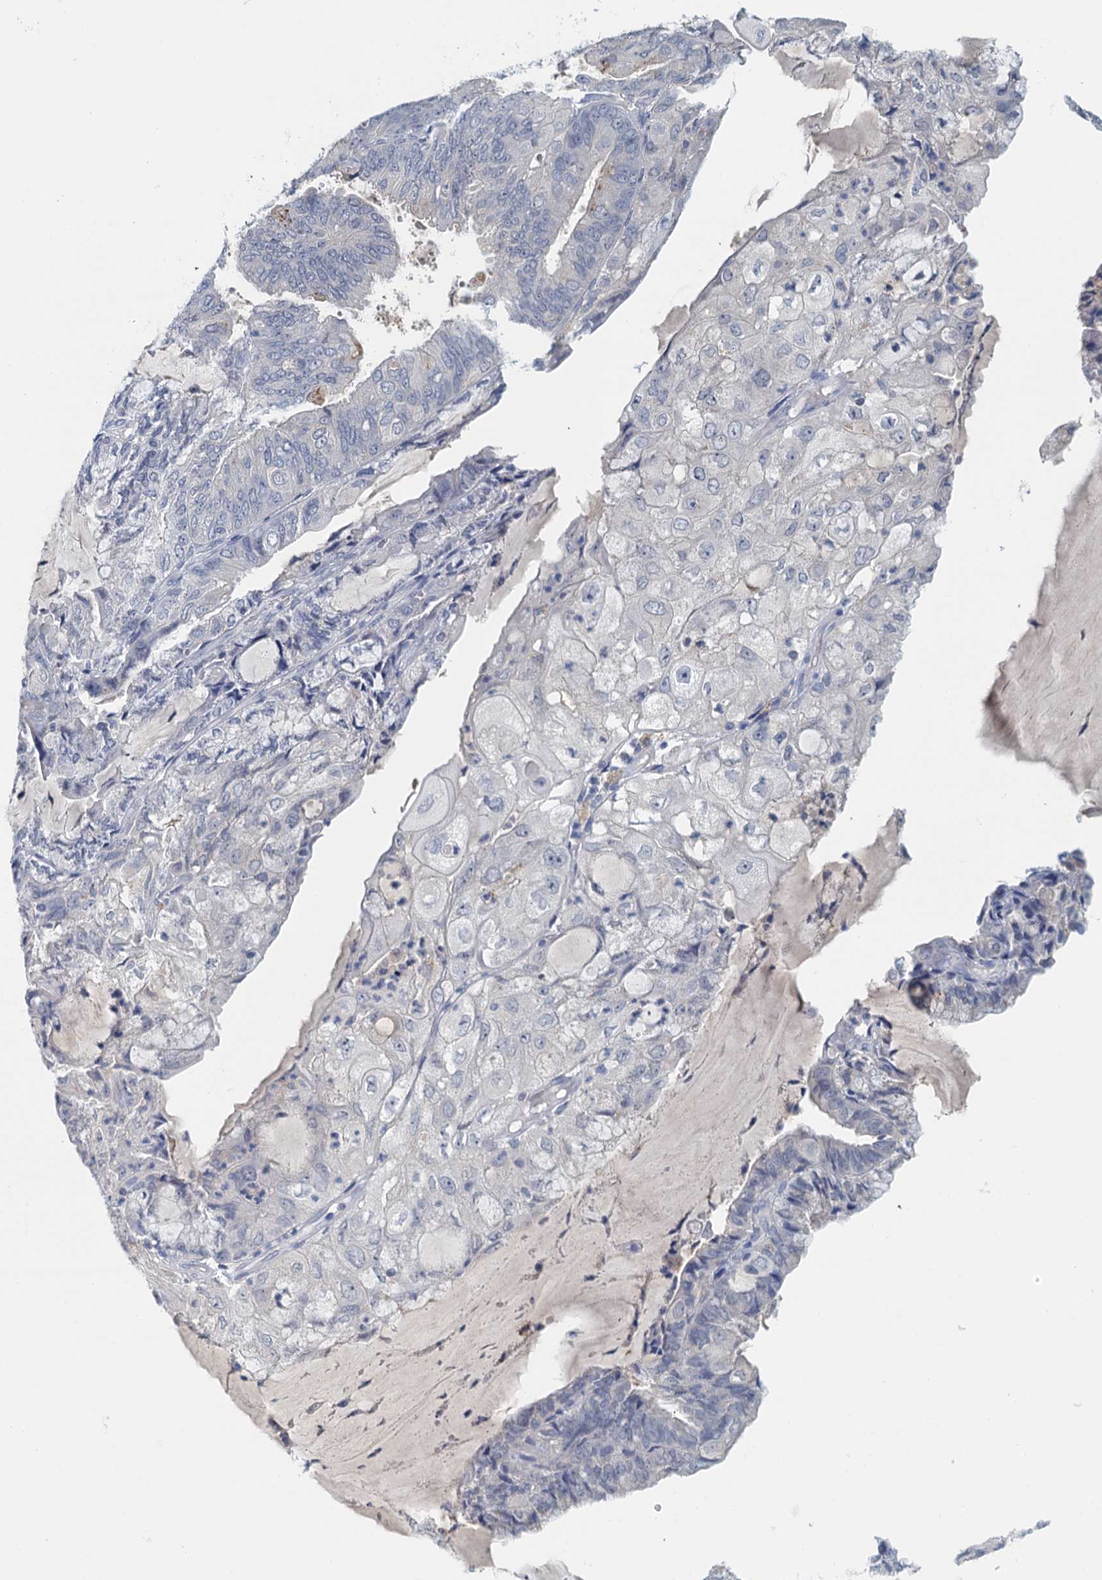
{"staining": {"intensity": "negative", "quantity": "none", "location": "none"}, "tissue": "endometrial cancer", "cell_type": "Tumor cells", "image_type": "cancer", "snomed": [{"axis": "morphology", "description": "Adenocarcinoma, NOS"}, {"axis": "topography", "description": "Endometrium"}], "caption": "Human adenocarcinoma (endometrial) stained for a protein using immunohistochemistry (IHC) reveals no positivity in tumor cells.", "gene": "NUBP2", "patient": {"sex": "female", "age": 81}}